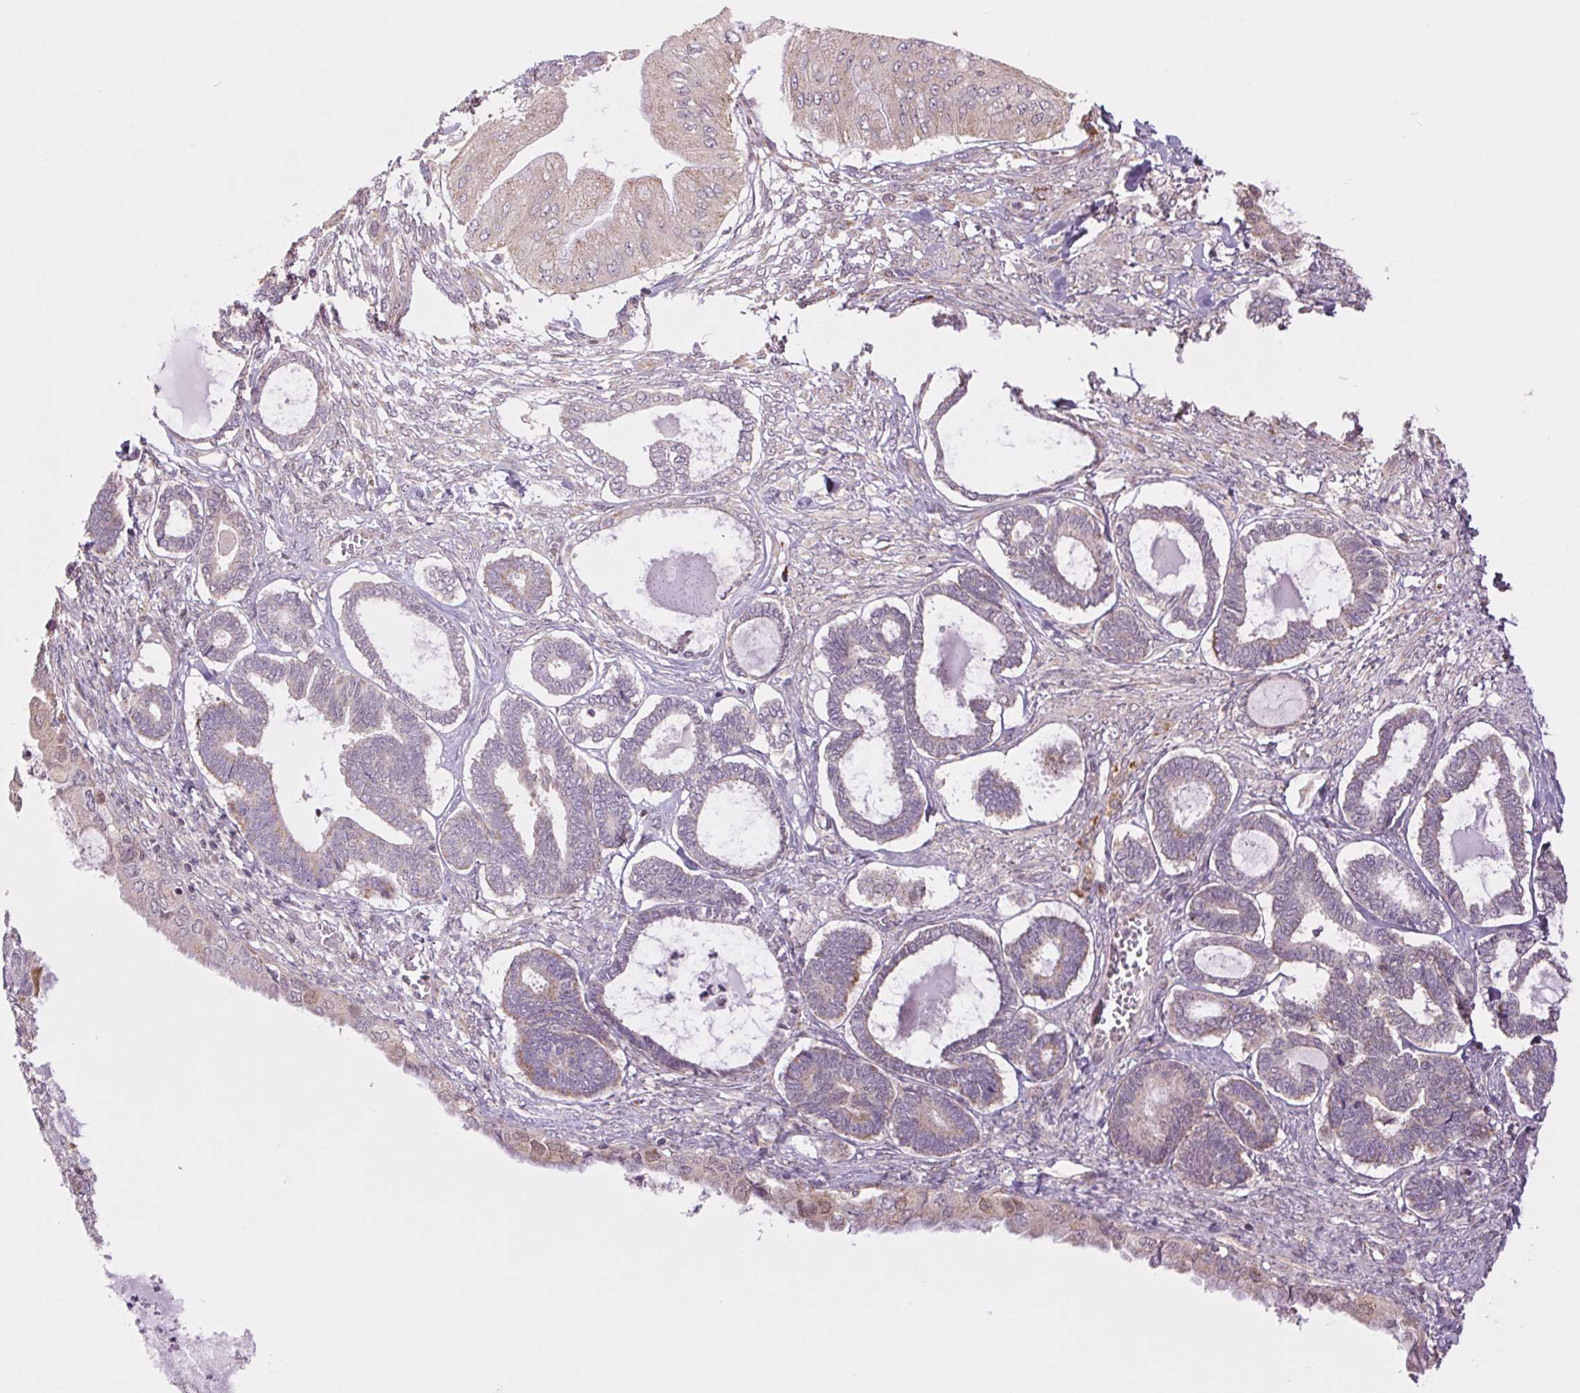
{"staining": {"intensity": "weak", "quantity": "<25%", "location": "cytoplasmic/membranous"}, "tissue": "ovarian cancer", "cell_type": "Tumor cells", "image_type": "cancer", "snomed": [{"axis": "morphology", "description": "Carcinoma, endometroid"}, {"axis": "topography", "description": "Ovary"}], "caption": "A histopathology image of human ovarian cancer (endometroid carcinoma) is negative for staining in tumor cells.", "gene": "MAP3K5", "patient": {"sex": "female", "age": 70}}